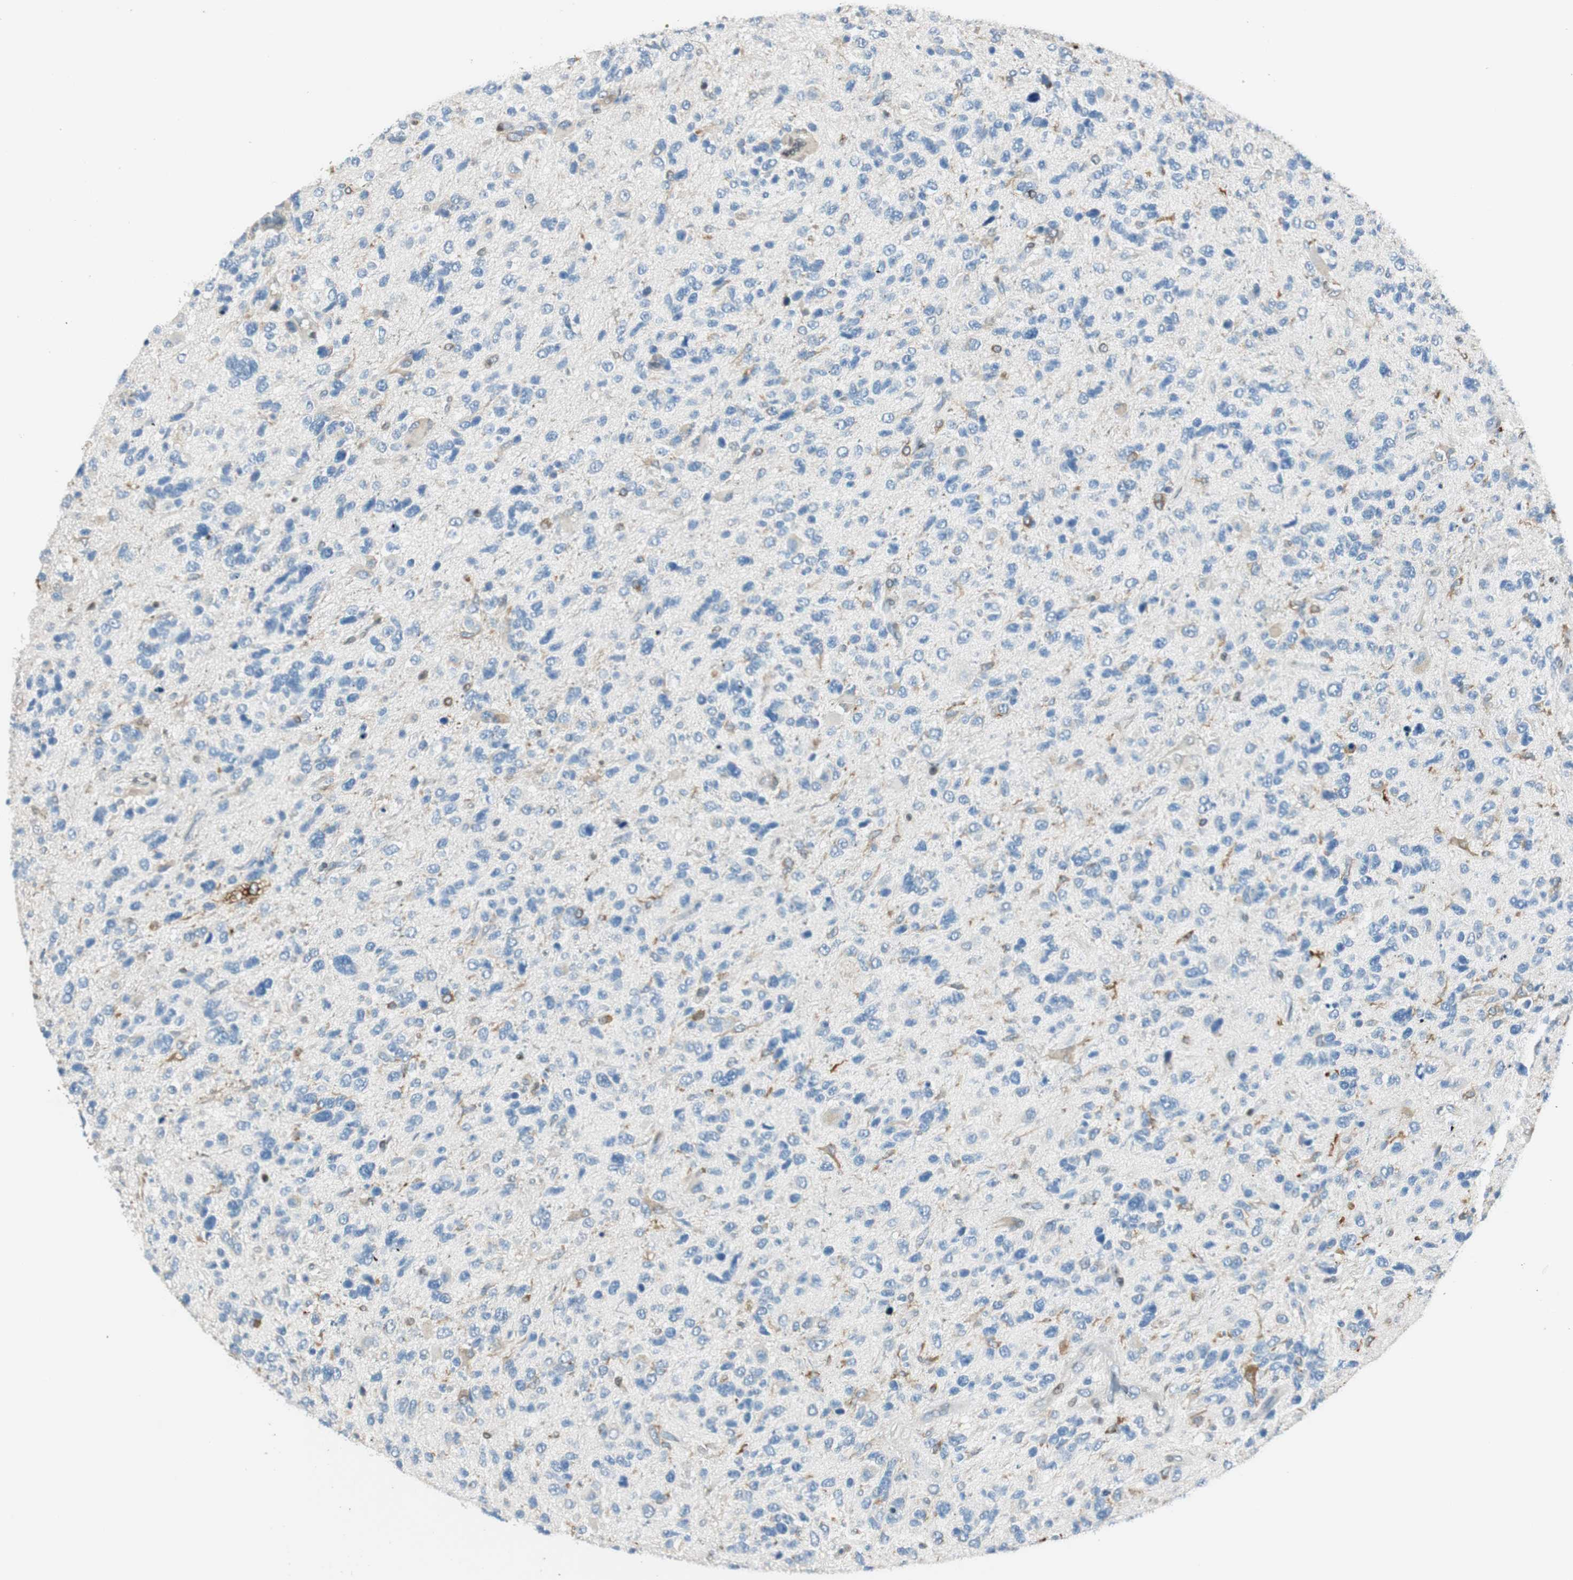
{"staining": {"intensity": "negative", "quantity": "none", "location": "none"}, "tissue": "glioma", "cell_type": "Tumor cells", "image_type": "cancer", "snomed": [{"axis": "morphology", "description": "Glioma, malignant, High grade"}, {"axis": "topography", "description": "Brain"}], "caption": "IHC image of human malignant high-grade glioma stained for a protein (brown), which displays no expression in tumor cells.", "gene": "TMEM260", "patient": {"sex": "female", "age": 58}}